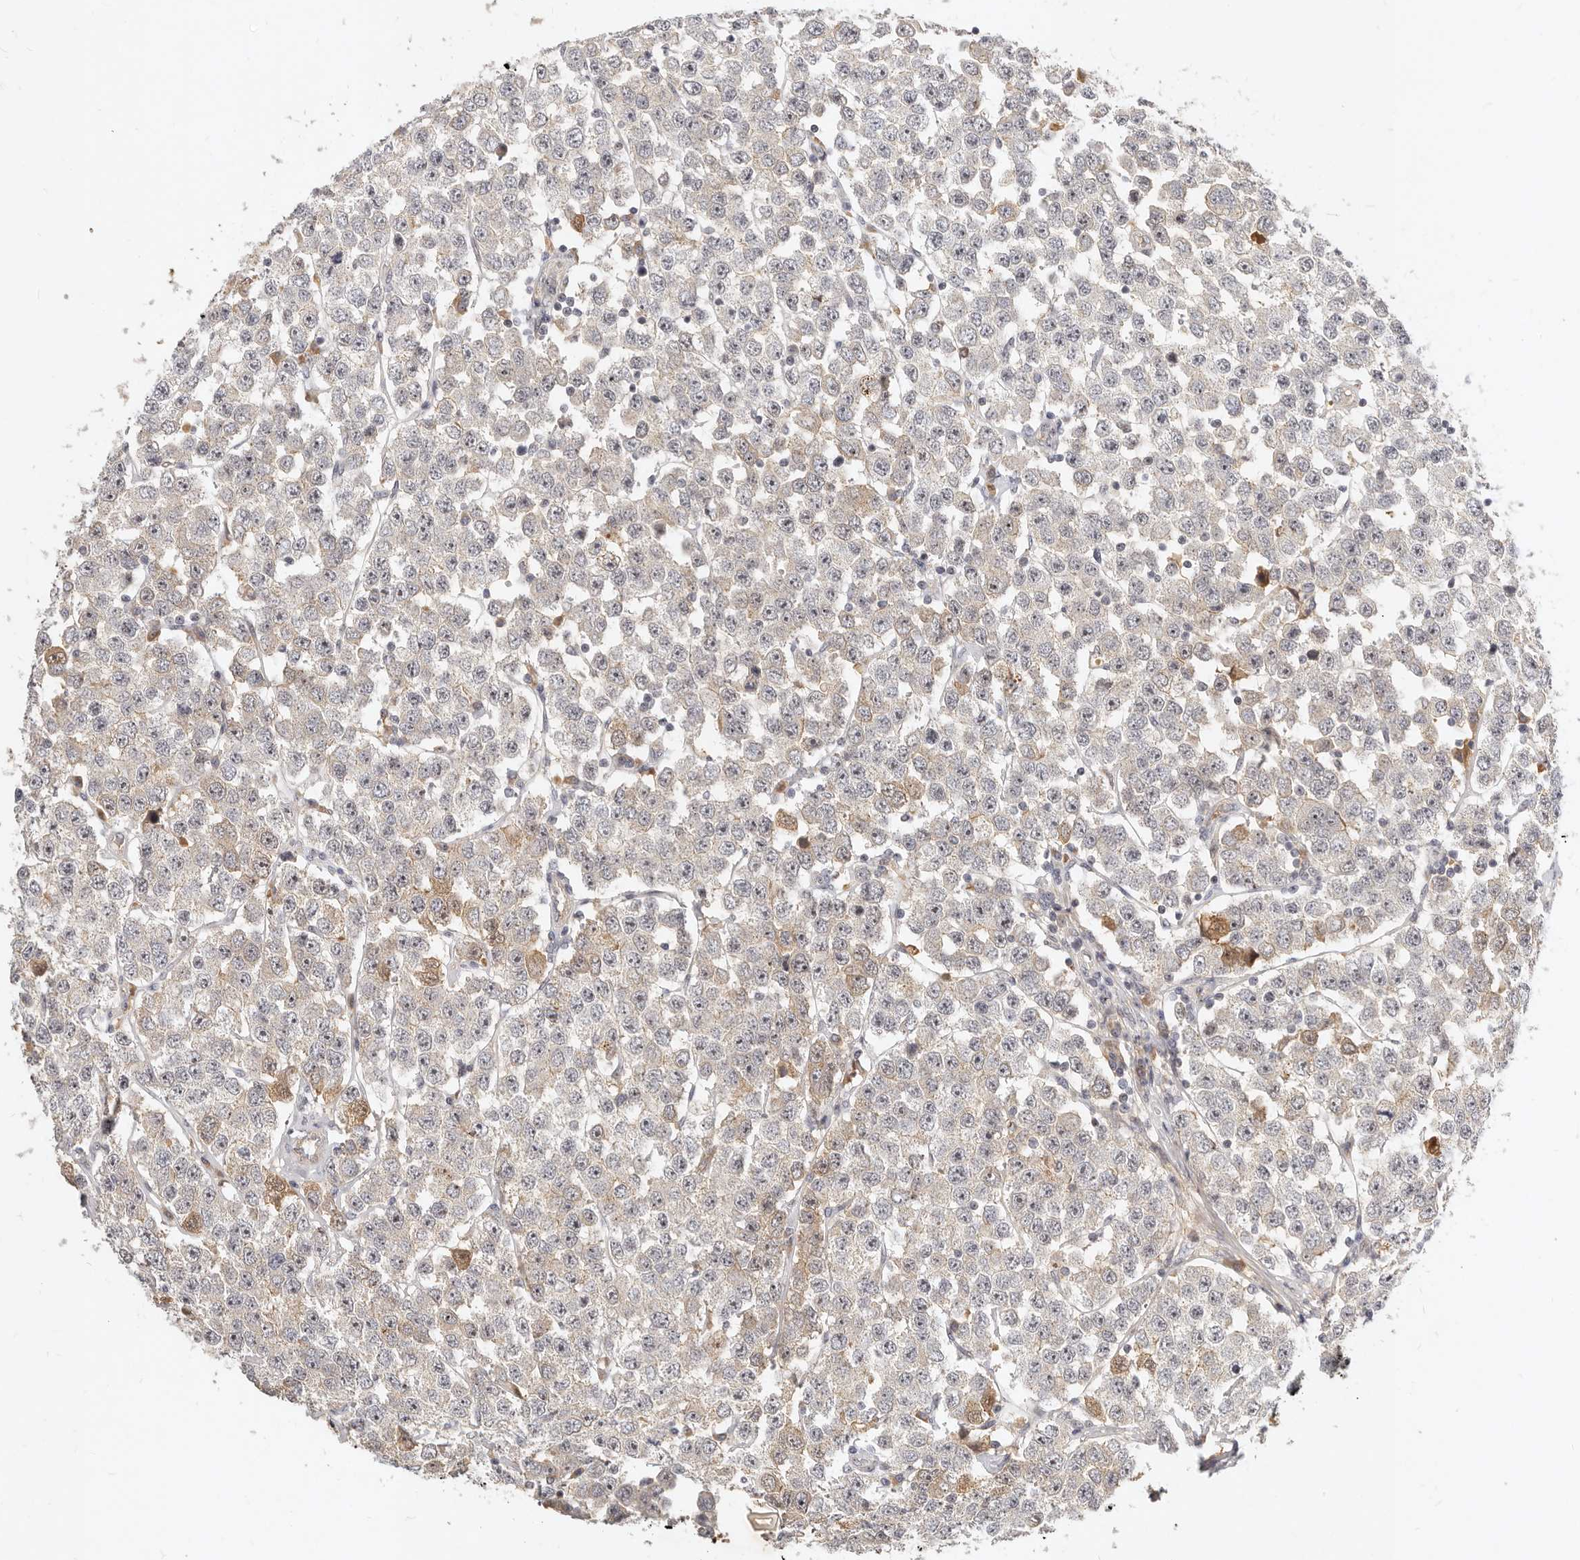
{"staining": {"intensity": "negative", "quantity": "none", "location": "none"}, "tissue": "testis cancer", "cell_type": "Tumor cells", "image_type": "cancer", "snomed": [{"axis": "morphology", "description": "Seminoma, NOS"}, {"axis": "topography", "description": "Testis"}], "caption": "This is an immunohistochemistry (IHC) photomicrograph of human seminoma (testis). There is no positivity in tumor cells.", "gene": "MICALL2", "patient": {"sex": "male", "age": 28}}